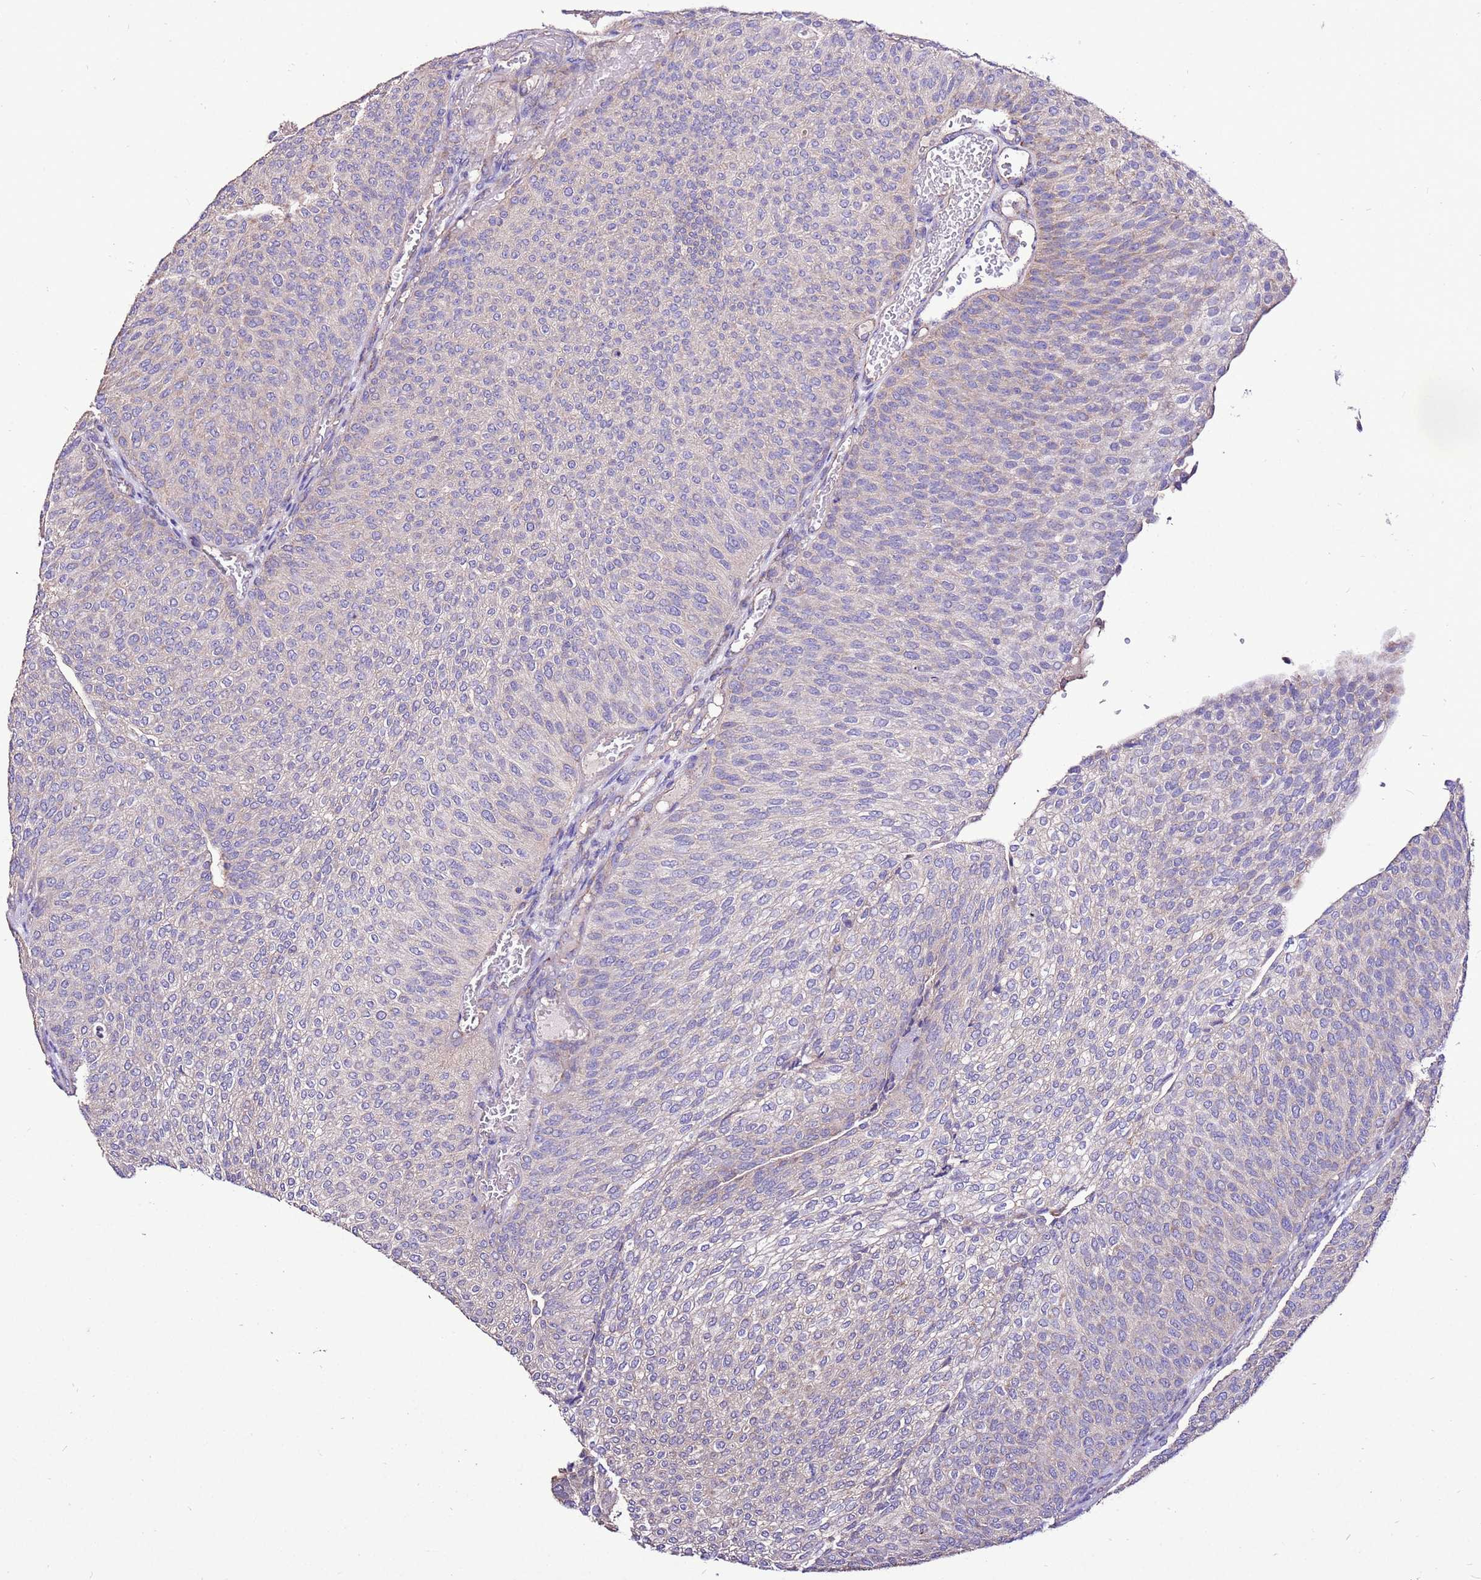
{"staining": {"intensity": "negative", "quantity": "none", "location": "none"}, "tissue": "urothelial cancer", "cell_type": "Tumor cells", "image_type": "cancer", "snomed": [{"axis": "morphology", "description": "Urothelial carcinoma, High grade"}, {"axis": "topography", "description": "Urinary bladder"}], "caption": "Tumor cells are negative for brown protein staining in high-grade urothelial carcinoma.", "gene": "TMEM106C", "patient": {"sex": "female", "age": 79}}